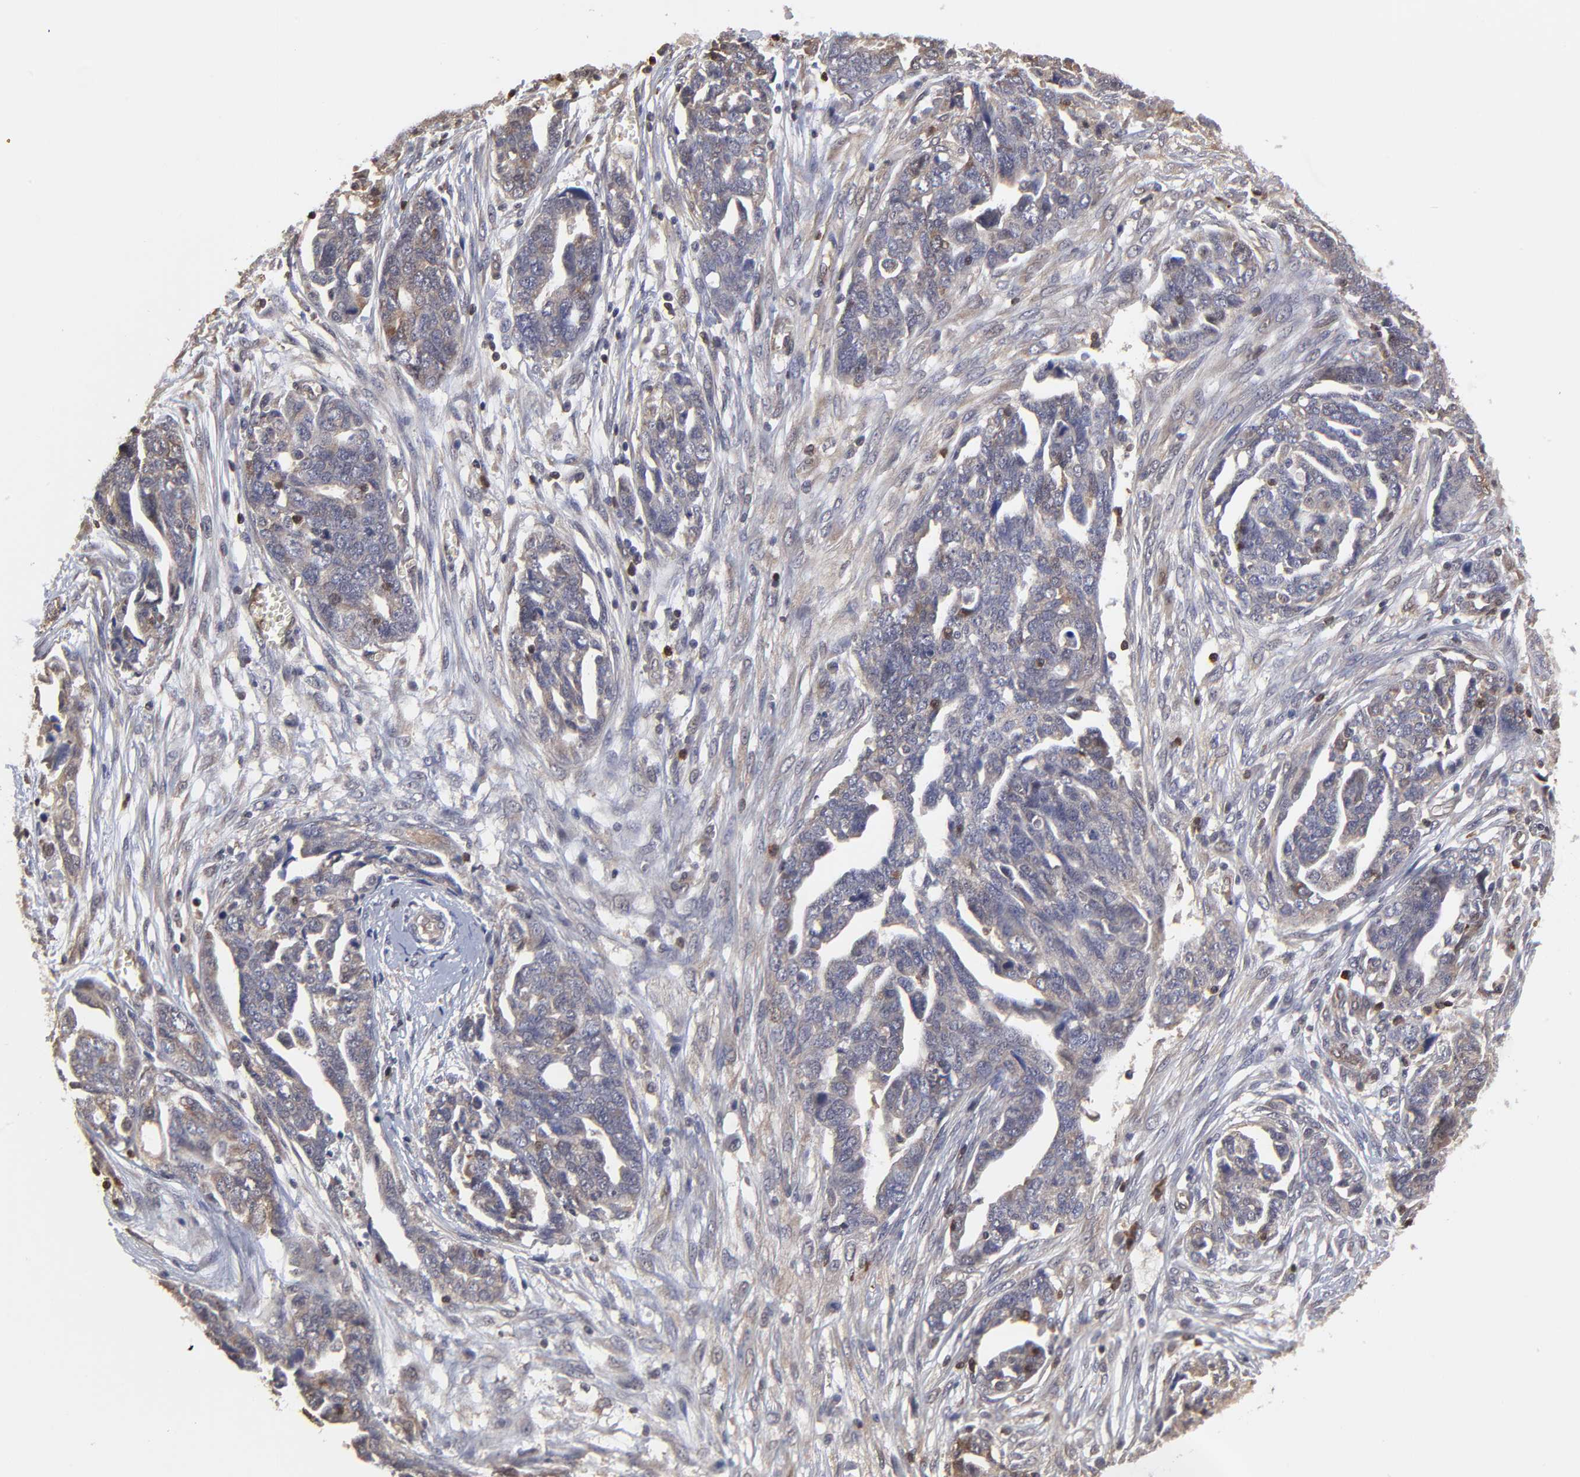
{"staining": {"intensity": "weak", "quantity": "25%-75%", "location": "cytoplasmic/membranous"}, "tissue": "ovarian cancer", "cell_type": "Tumor cells", "image_type": "cancer", "snomed": [{"axis": "morphology", "description": "Normal tissue, NOS"}, {"axis": "morphology", "description": "Cystadenocarcinoma, serous, NOS"}, {"axis": "topography", "description": "Fallopian tube"}, {"axis": "topography", "description": "Ovary"}], "caption": "The photomicrograph shows immunohistochemical staining of ovarian serous cystadenocarcinoma. There is weak cytoplasmic/membranous positivity is appreciated in about 25%-75% of tumor cells.", "gene": "CASP3", "patient": {"sex": "female", "age": 56}}